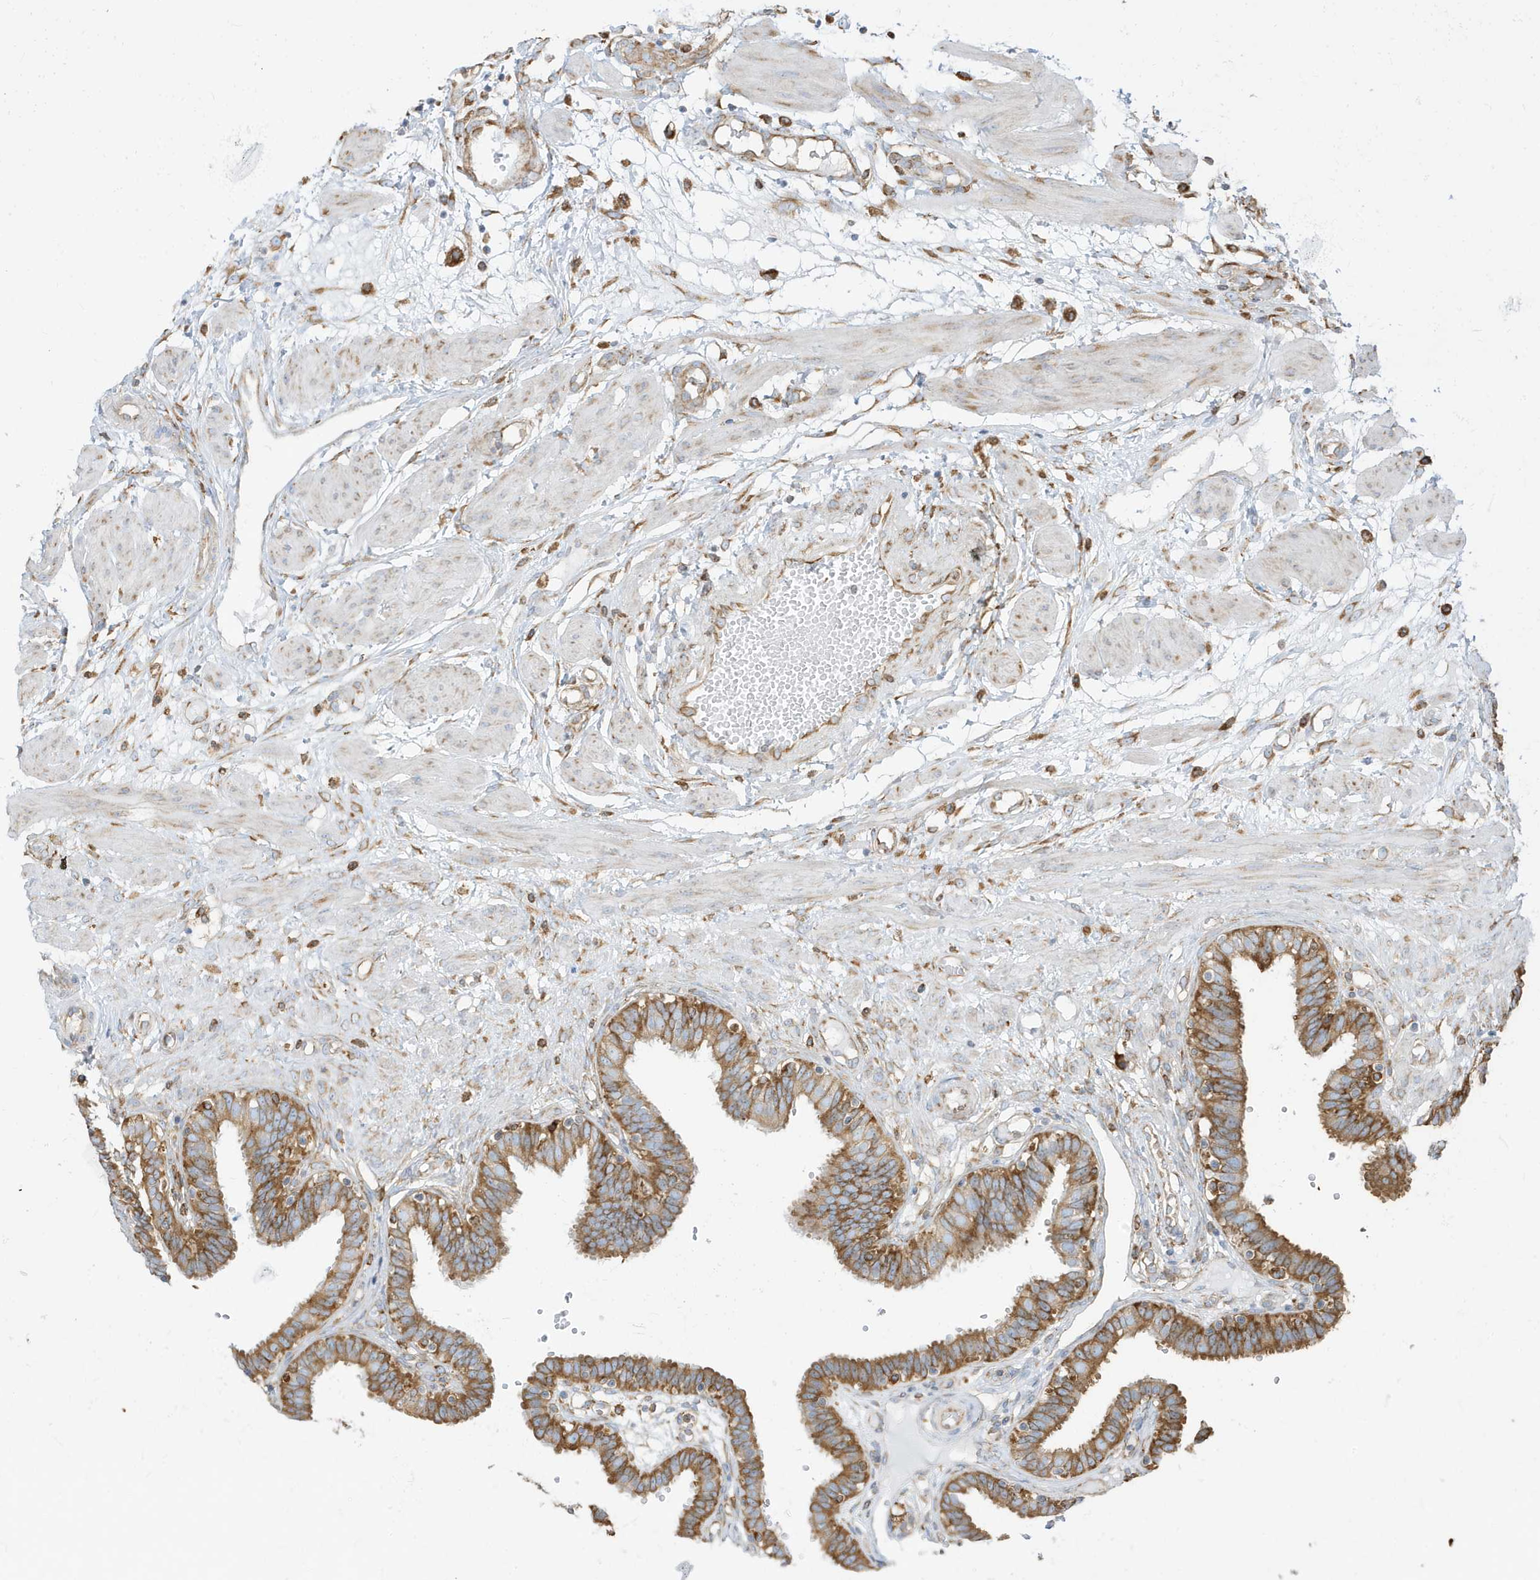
{"staining": {"intensity": "moderate", "quantity": ">75%", "location": "cytoplasmic/membranous"}, "tissue": "fallopian tube", "cell_type": "Glandular cells", "image_type": "normal", "snomed": [{"axis": "morphology", "description": "Normal tissue, NOS"}, {"axis": "topography", "description": "Fallopian tube"}, {"axis": "topography", "description": "Placenta"}], "caption": "Protein staining of unremarkable fallopian tube displays moderate cytoplasmic/membranous positivity in about >75% of glandular cells. The protein of interest is stained brown, and the nuclei are stained in blue (DAB (3,3'-diaminobenzidine) IHC with brightfield microscopy, high magnification).", "gene": "PDIA6", "patient": {"sex": "female", "age": 32}}